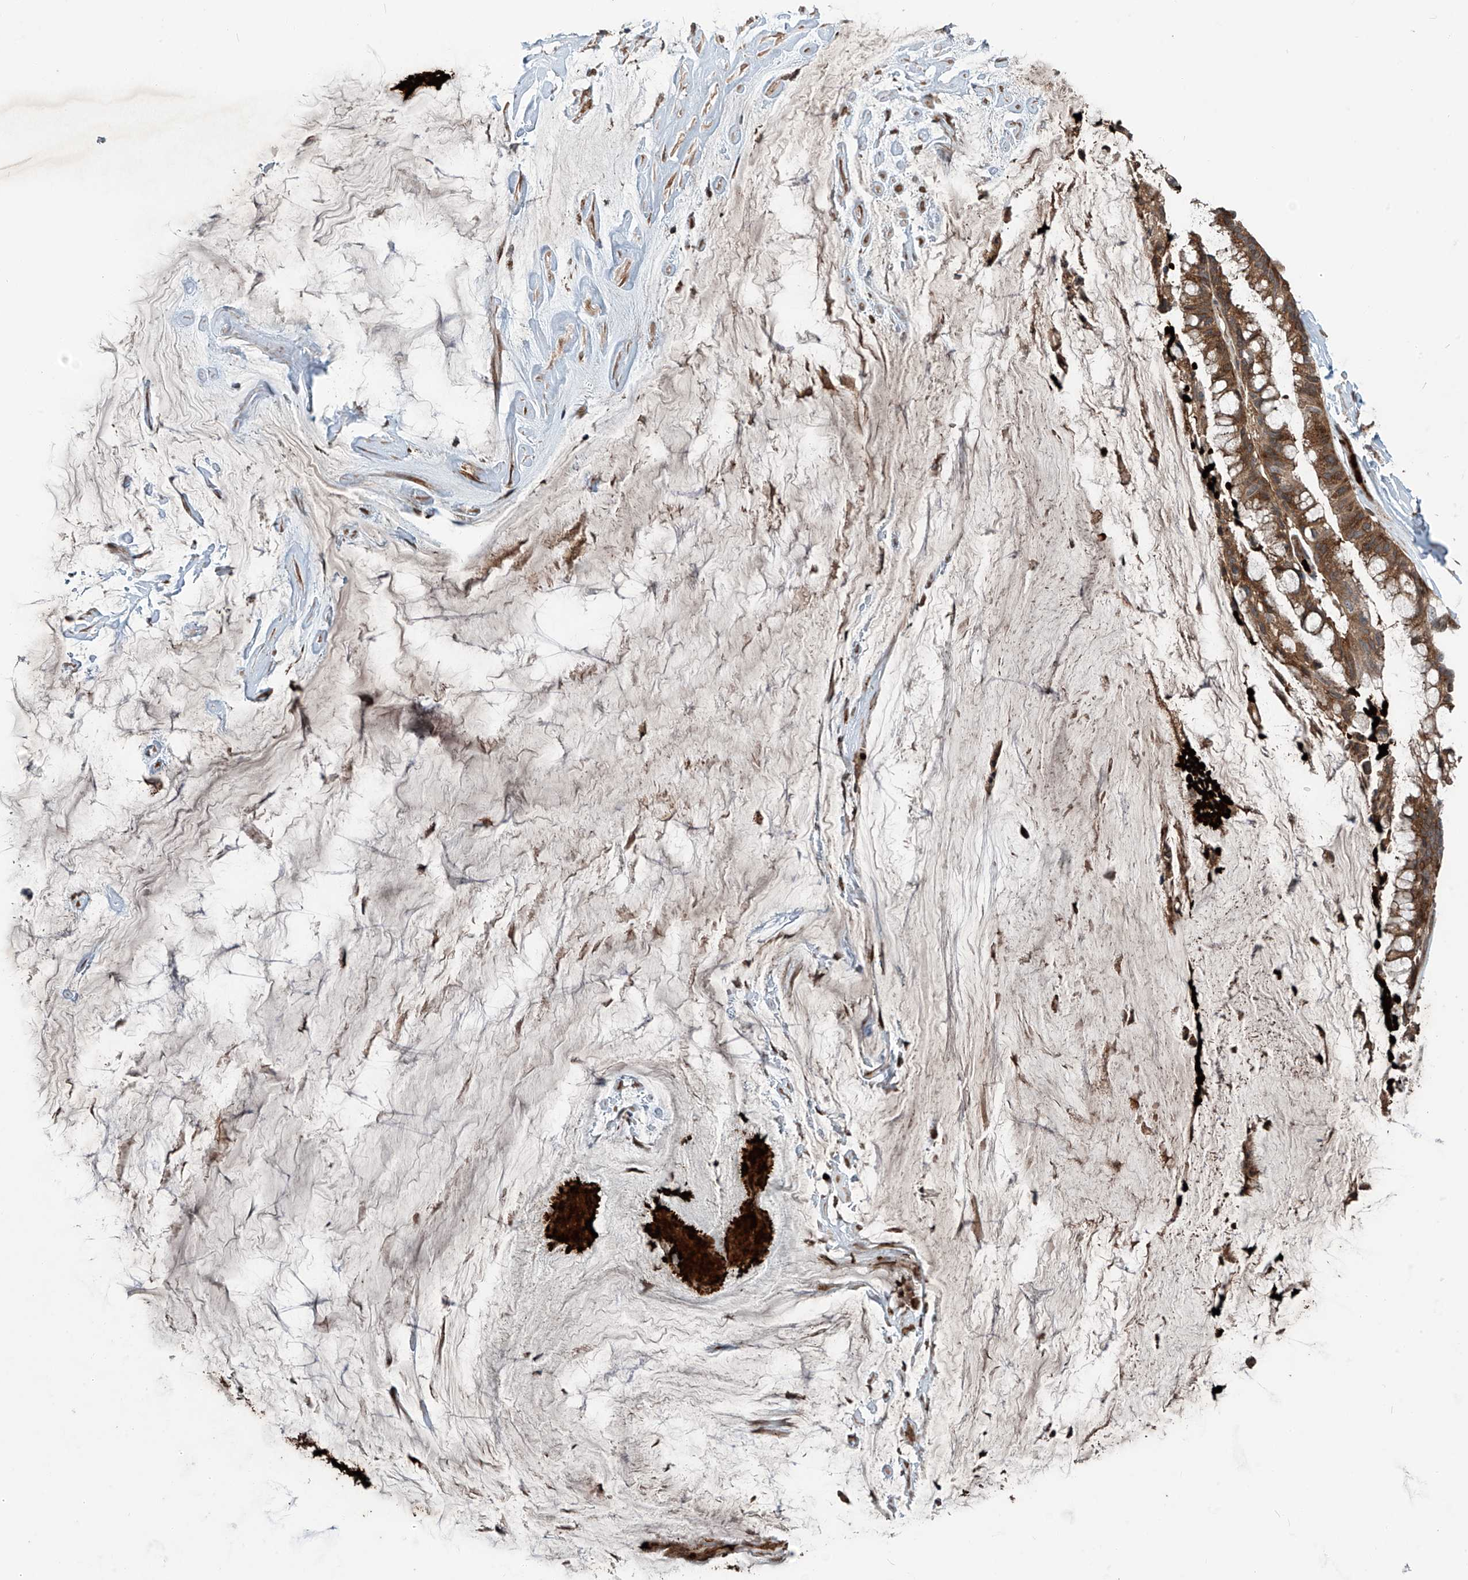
{"staining": {"intensity": "moderate", "quantity": ">75%", "location": "cytoplasmic/membranous"}, "tissue": "ovarian cancer", "cell_type": "Tumor cells", "image_type": "cancer", "snomed": [{"axis": "morphology", "description": "Cystadenocarcinoma, mucinous, NOS"}, {"axis": "topography", "description": "Ovary"}], "caption": "Protein staining of mucinous cystadenocarcinoma (ovarian) tissue reveals moderate cytoplasmic/membranous positivity in approximately >75% of tumor cells. (Brightfield microscopy of DAB IHC at high magnification).", "gene": "ZDHHC9", "patient": {"sex": "female", "age": 39}}